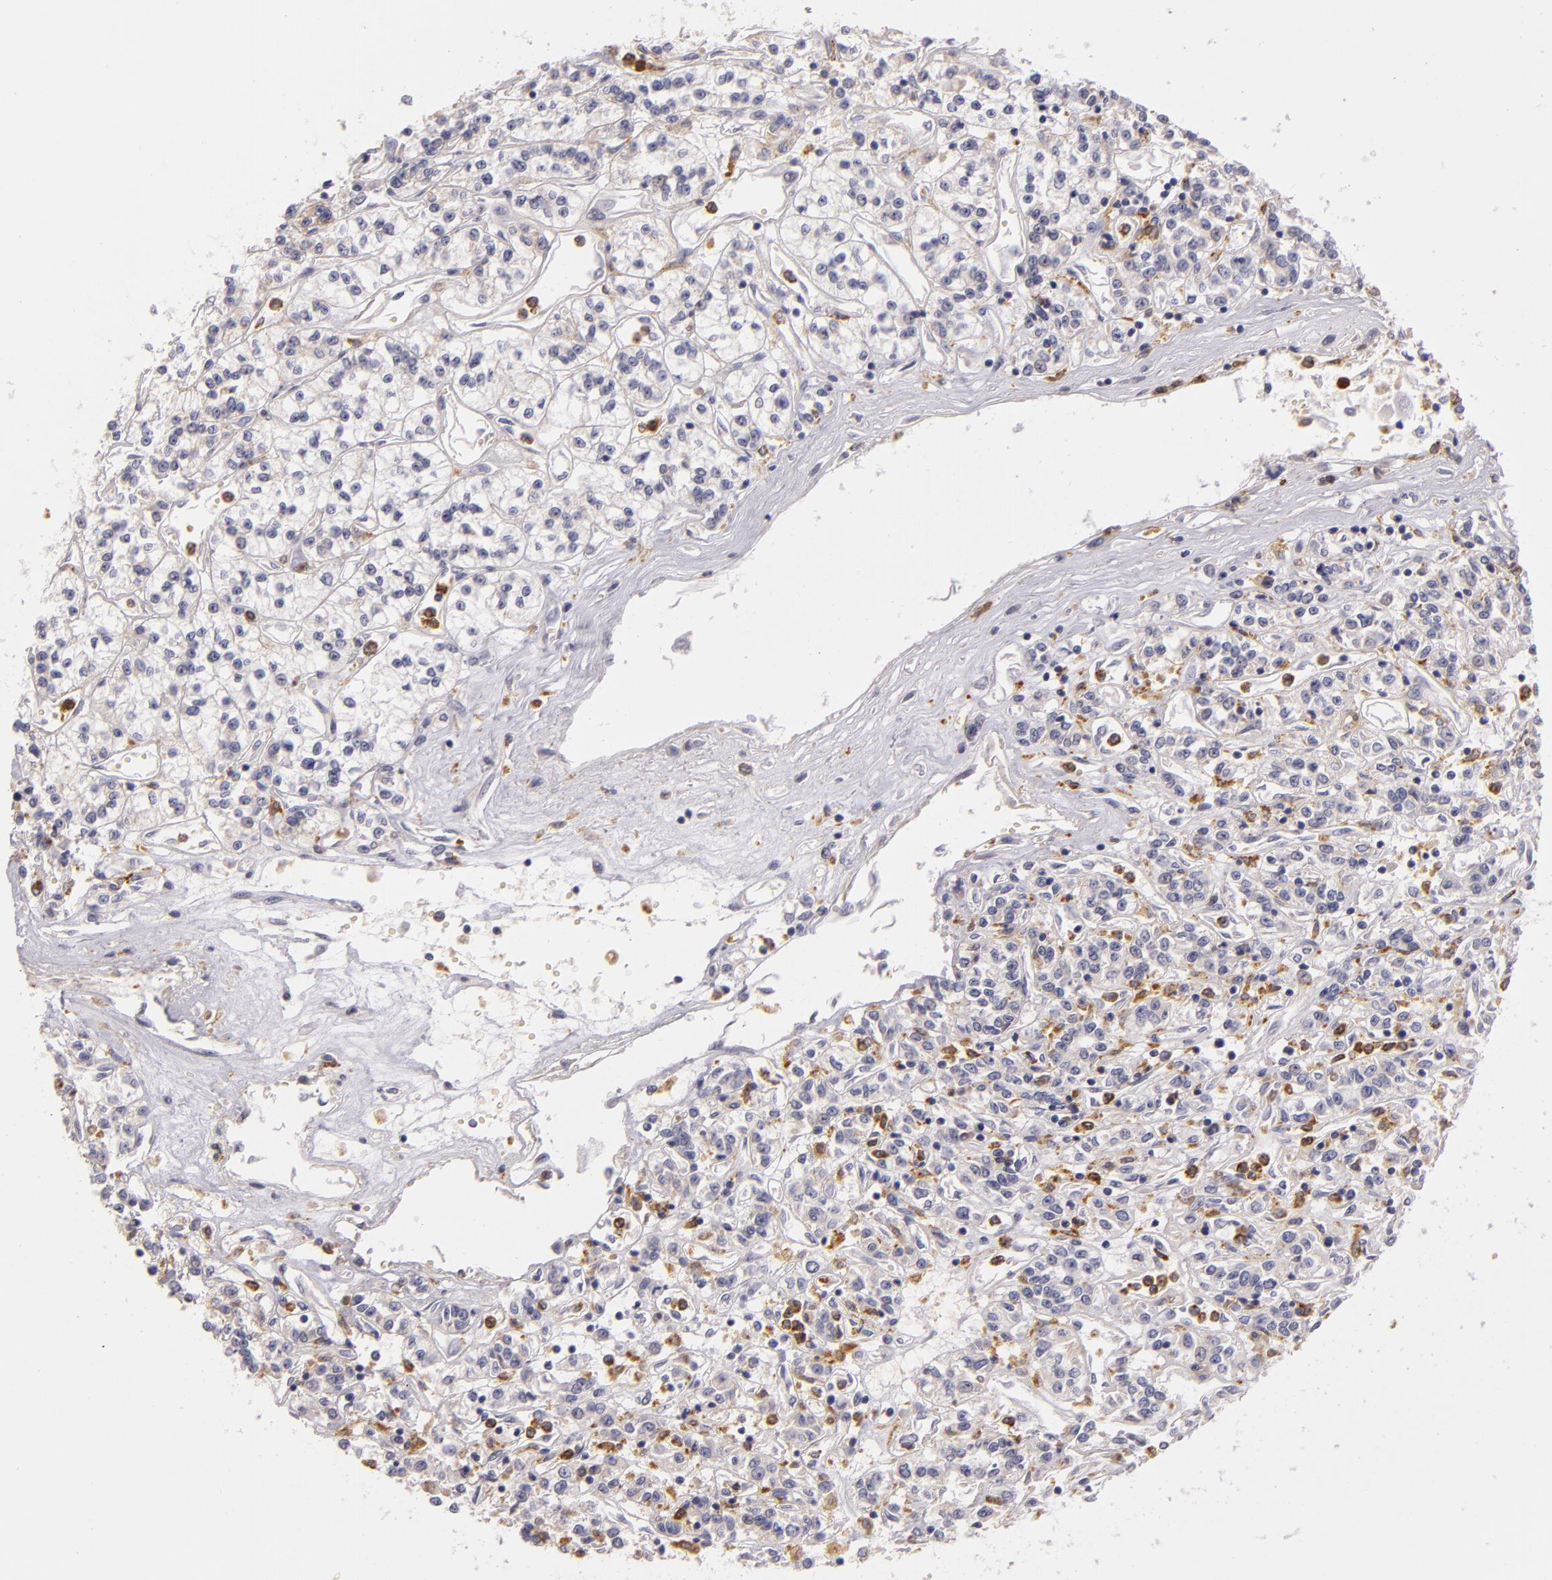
{"staining": {"intensity": "weak", "quantity": "25%-75%", "location": "cytoplasmic/membranous"}, "tissue": "renal cancer", "cell_type": "Tumor cells", "image_type": "cancer", "snomed": [{"axis": "morphology", "description": "Adenocarcinoma, NOS"}, {"axis": "topography", "description": "Kidney"}], "caption": "Weak cytoplasmic/membranous expression is appreciated in approximately 25%-75% of tumor cells in renal cancer. The staining was performed using DAB, with brown indicating positive protein expression. Nuclei are stained blue with hematoxylin.", "gene": "TLR8", "patient": {"sex": "female", "age": 76}}